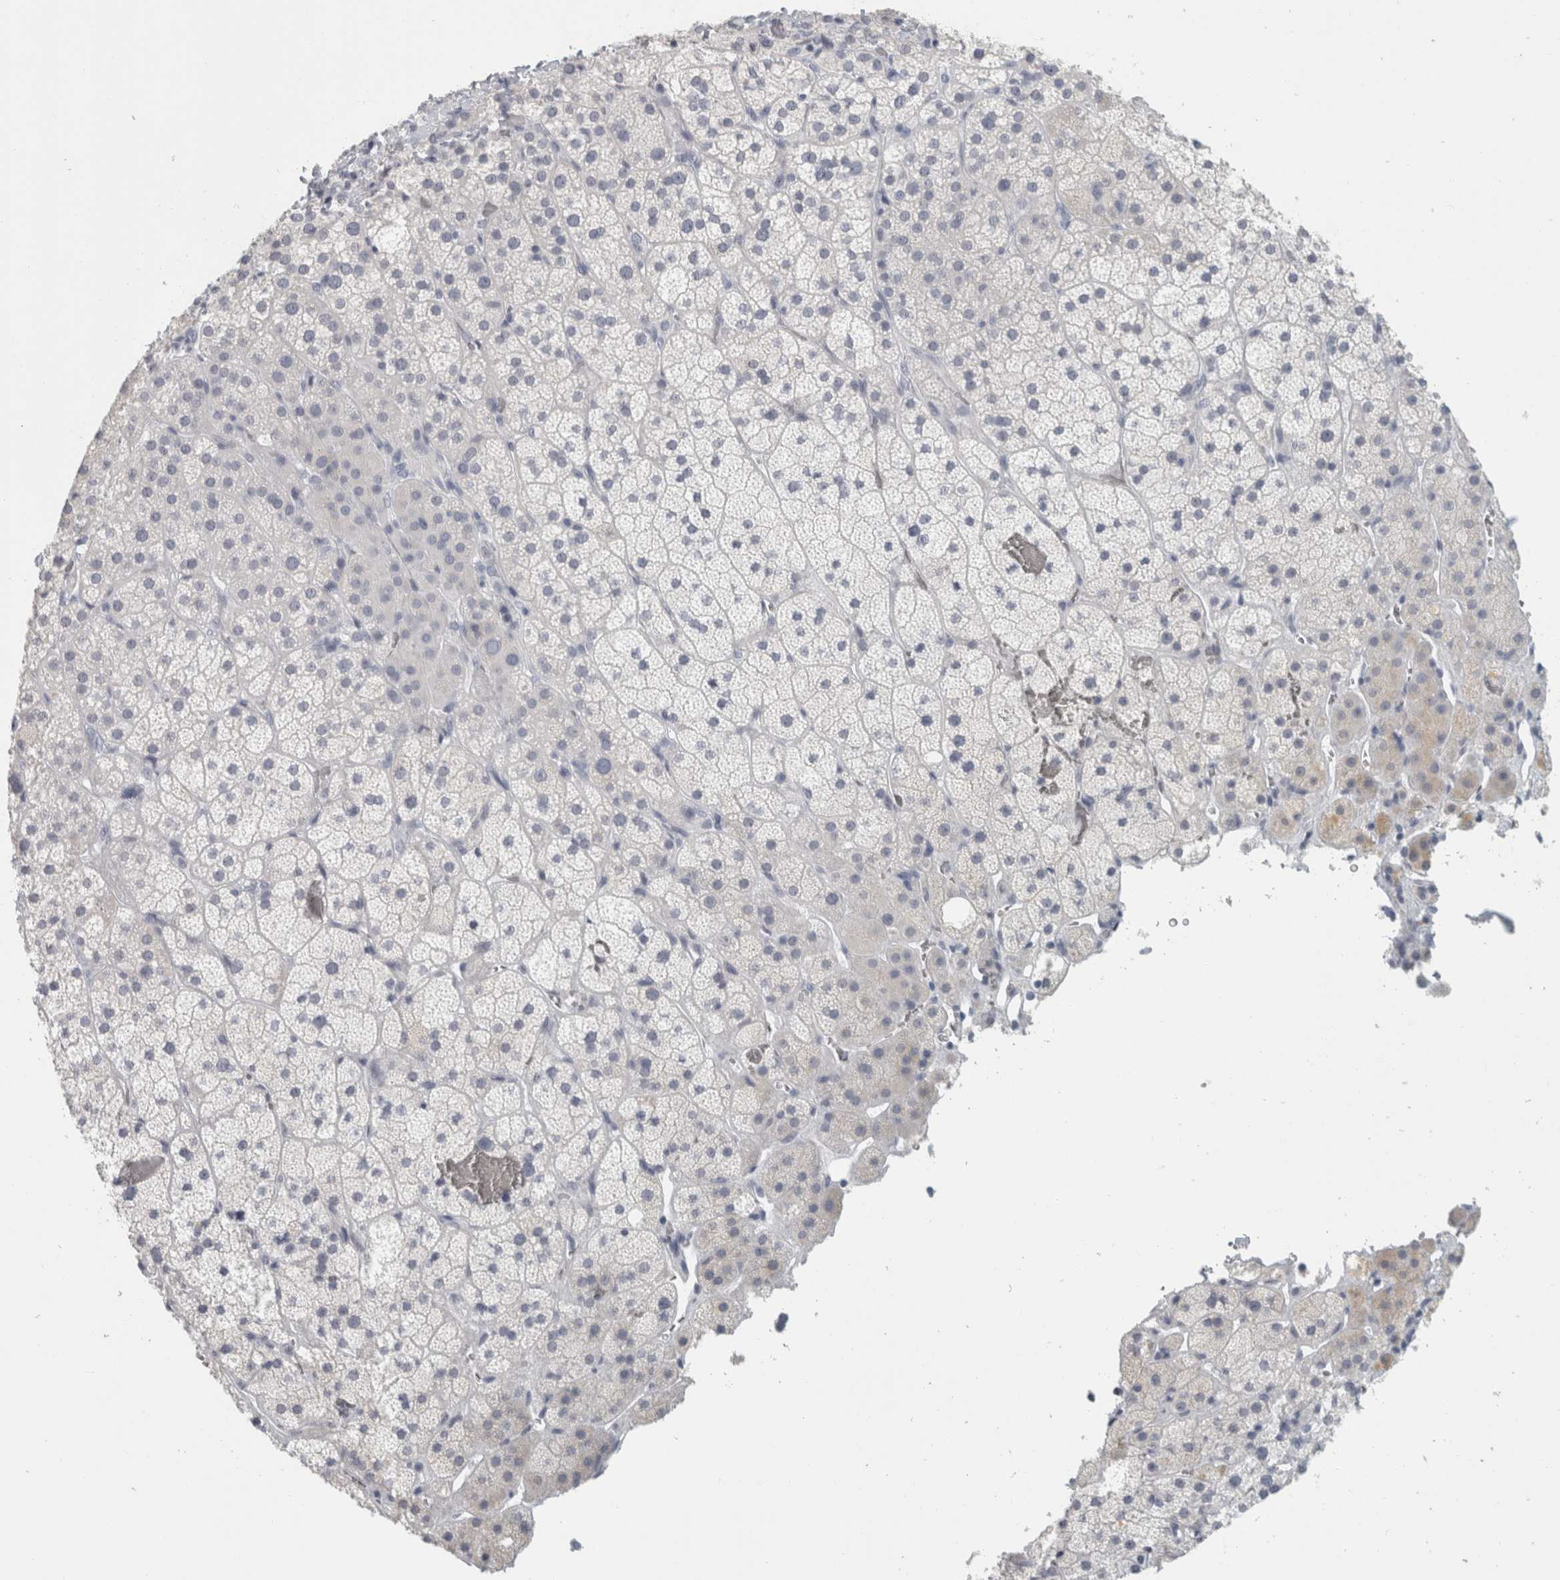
{"staining": {"intensity": "negative", "quantity": "none", "location": "none"}, "tissue": "adrenal gland", "cell_type": "Glandular cells", "image_type": "normal", "snomed": [{"axis": "morphology", "description": "Normal tissue, NOS"}, {"axis": "topography", "description": "Adrenal gland"}], "caption": "The photomicrograph exhibits no significant positivity in glandular cells of adrenal gland. Nuclei are stained in blue.", "gene": "SLC28A3", "patient": {"sex": "male", "age": 57}}